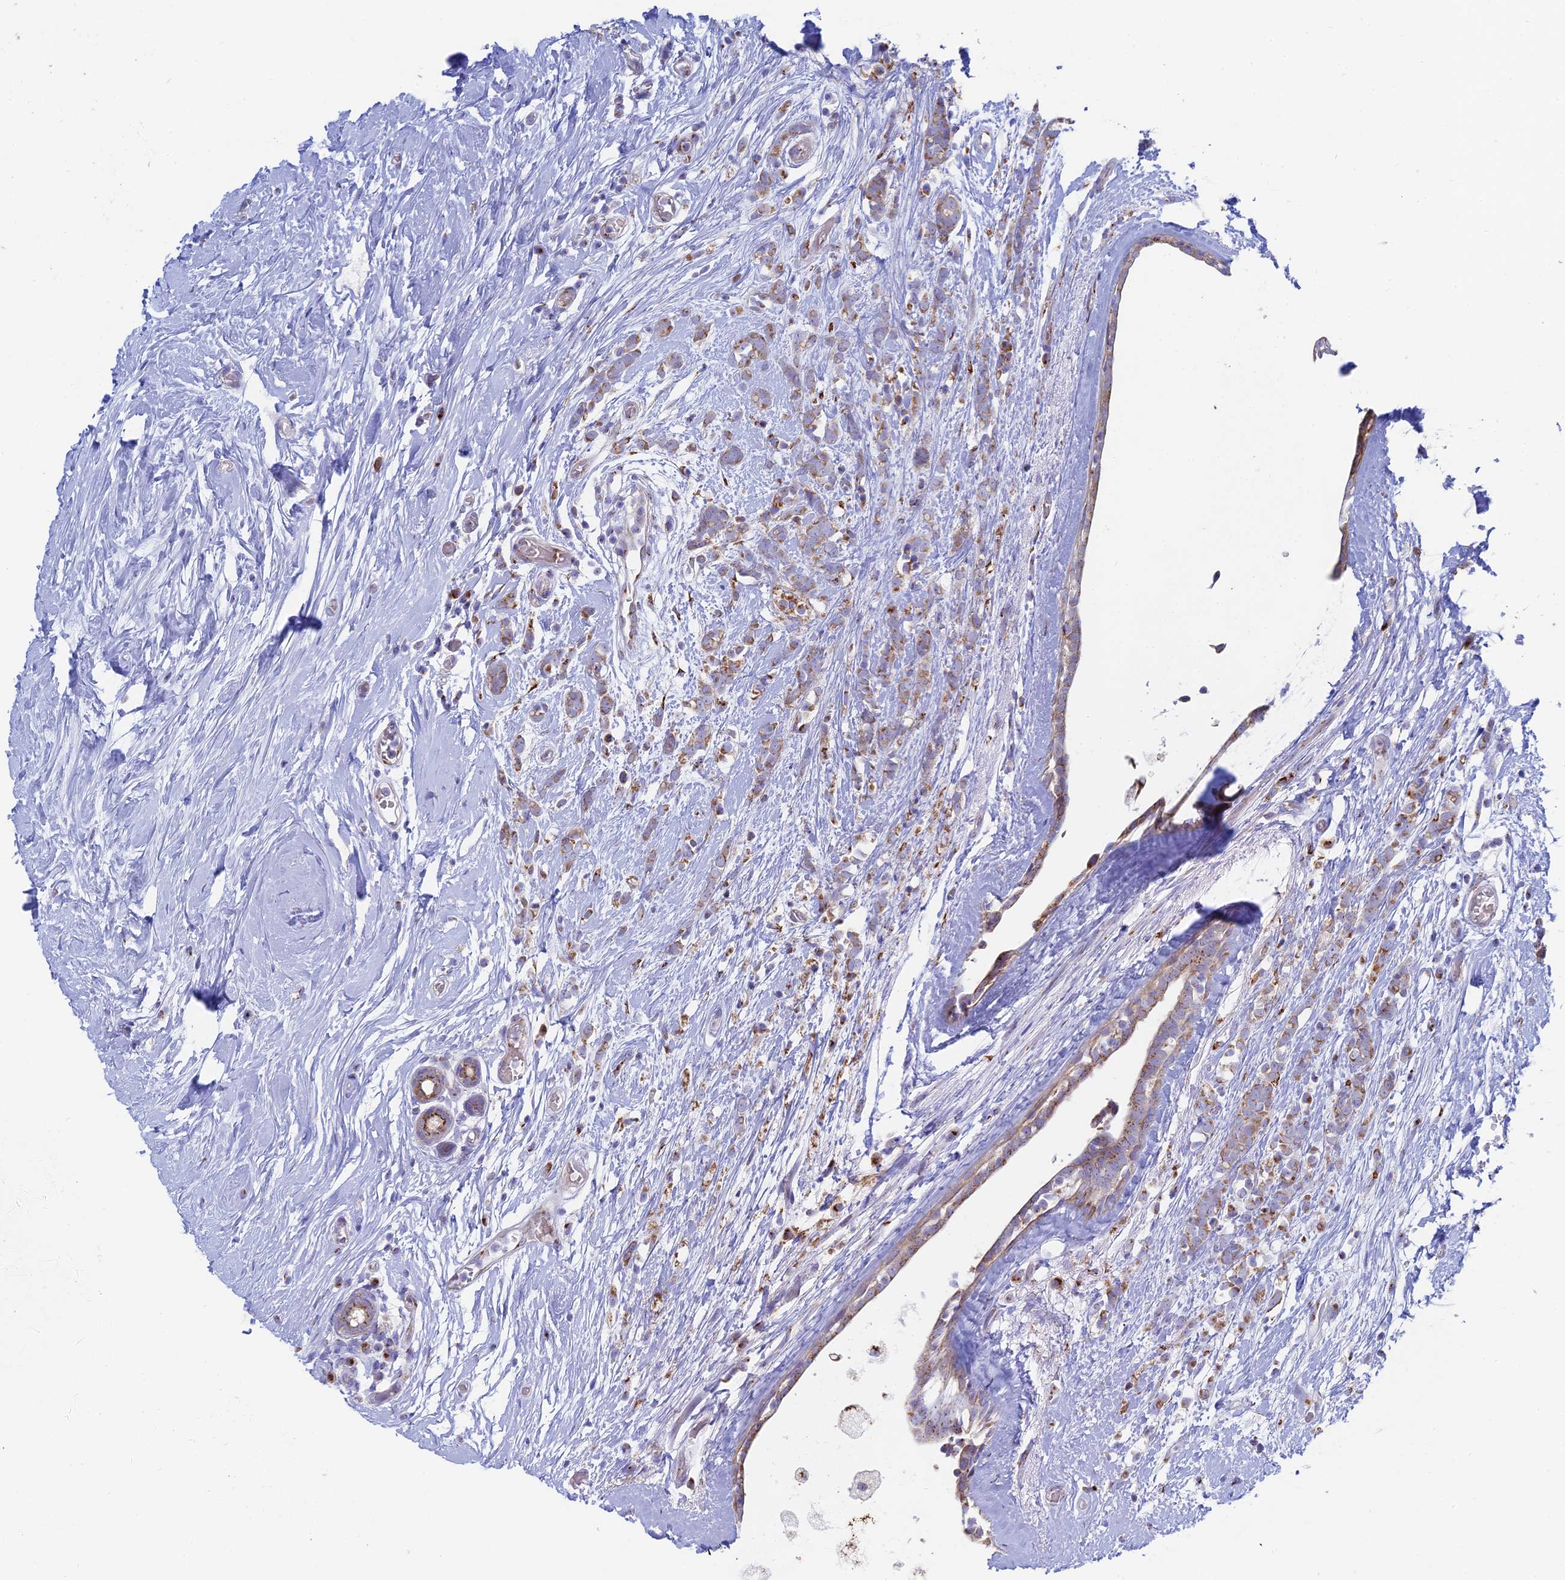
{"staining": {"intensity": "moderate", "quantity": "25%-75%", "location": "cytoplasmic/membranous"}, "tissue": "breast cancer", "cell_type": "Tumor cells", "image_type": "cancer", "snomed": [{"axis": "morphology", "description": "Lobular carcinoma"}, {"axis": "topography", "description": "Breast"}], "caption": "Immunohistochemical staining of lobular carcinoma (breast) exhibits medium levels of moderate cytoplasmic/membranous protein staining in approximately 25%-75% of tumor cells.", "gene": "HS2ST1", "patient": {"sex": "female", "age": 58}}